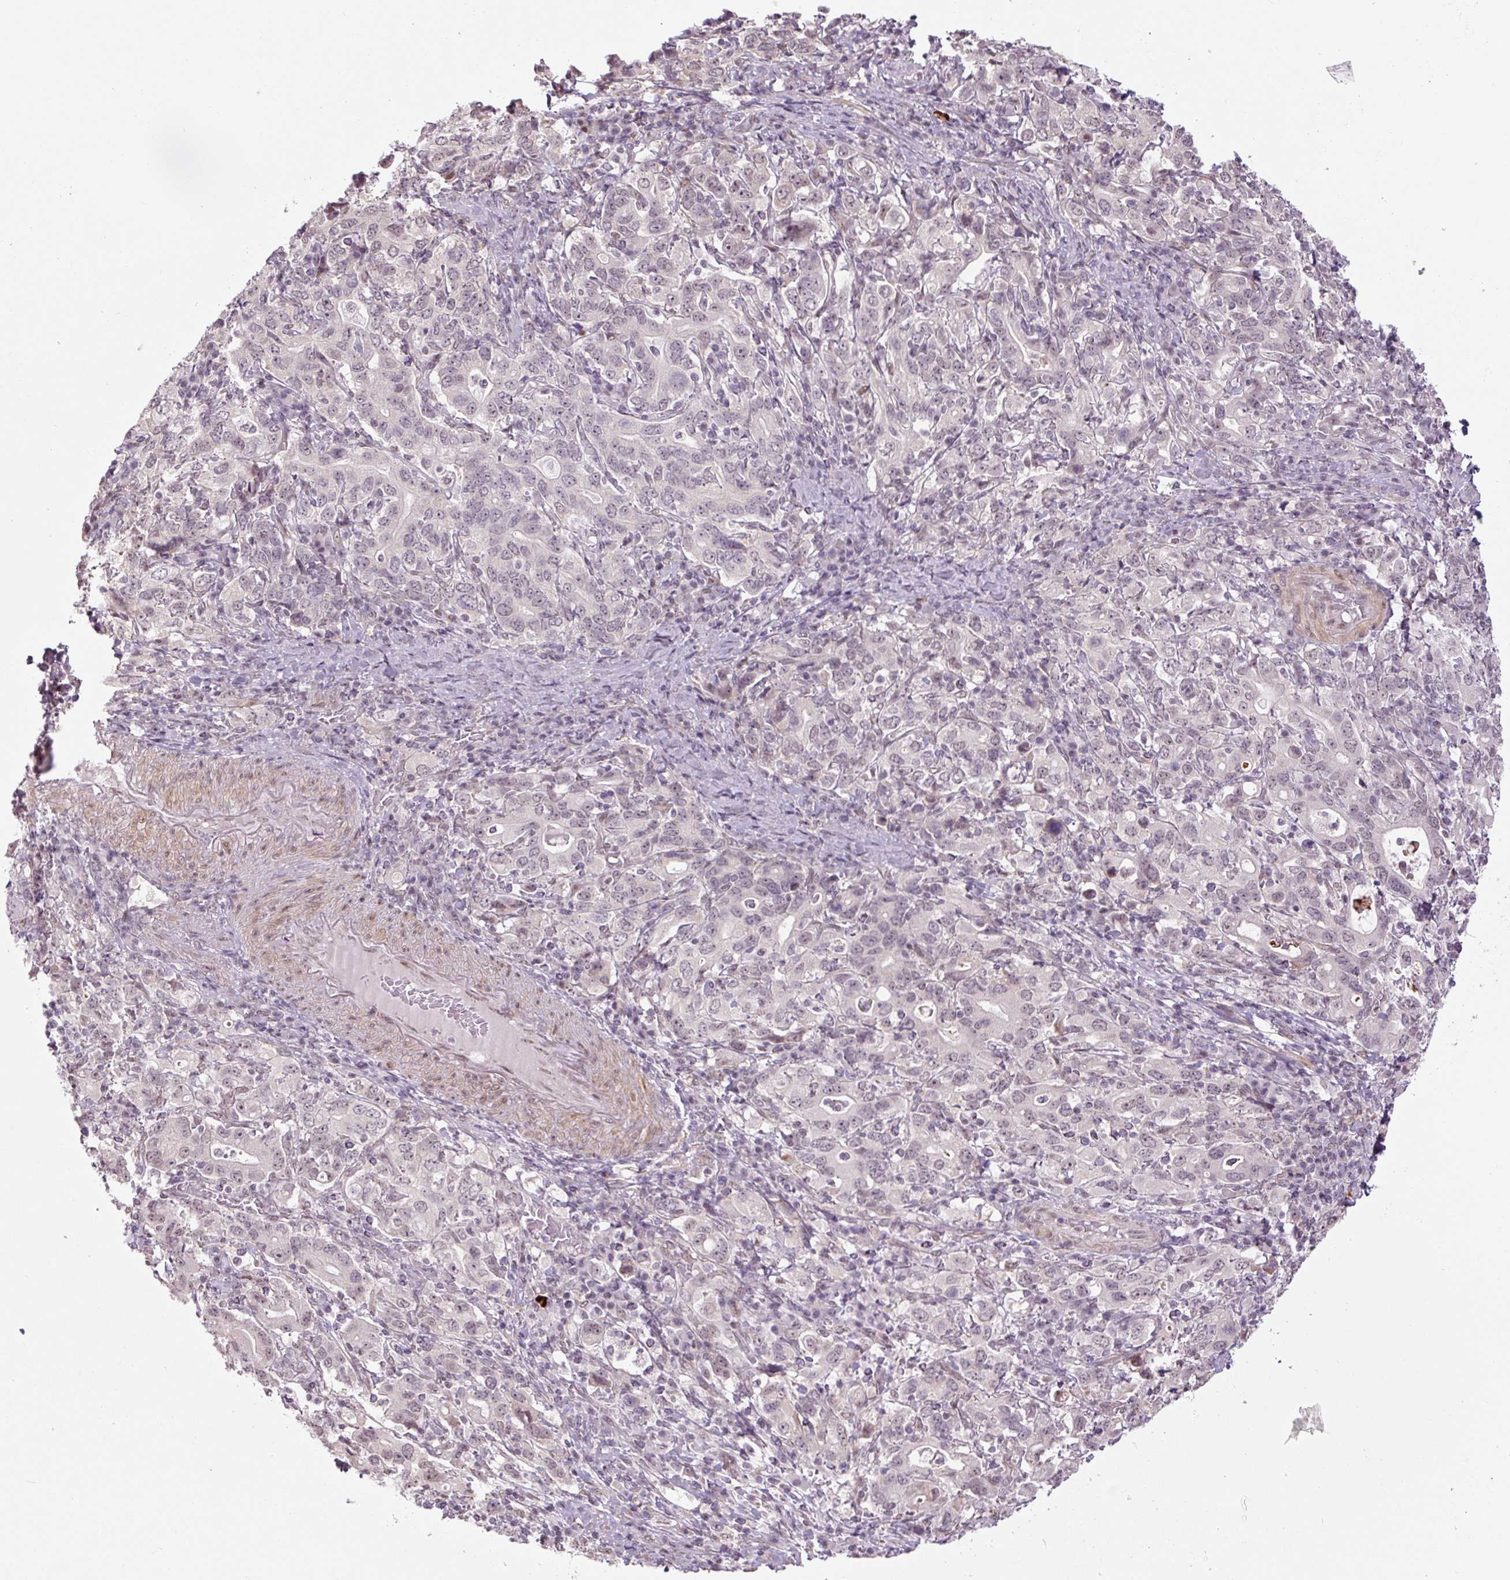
{"staining": {"intensity": "weak", "quantity": "<25%", "location": "nuclear"}, "tissue": "stomach cancer", "cell_type": "Tumor cells", "image_type": "cancer", "snomed": [{"axis": "morphology", "description": "Adenocarcinoma, NOS"}, {"axis": "topography", "description": "Stomach, upper"}, {"axis": "topography", "description": "Stomach"}], "caption": "DAB (3,3'-diaminobenzidine) immunohistochemical staining of human stomach cancer (adenocarcinoma) displays no significant staining in tumor cells.", "gene": "TCFL5", "patient": {"sex": "male", "age": 62}}